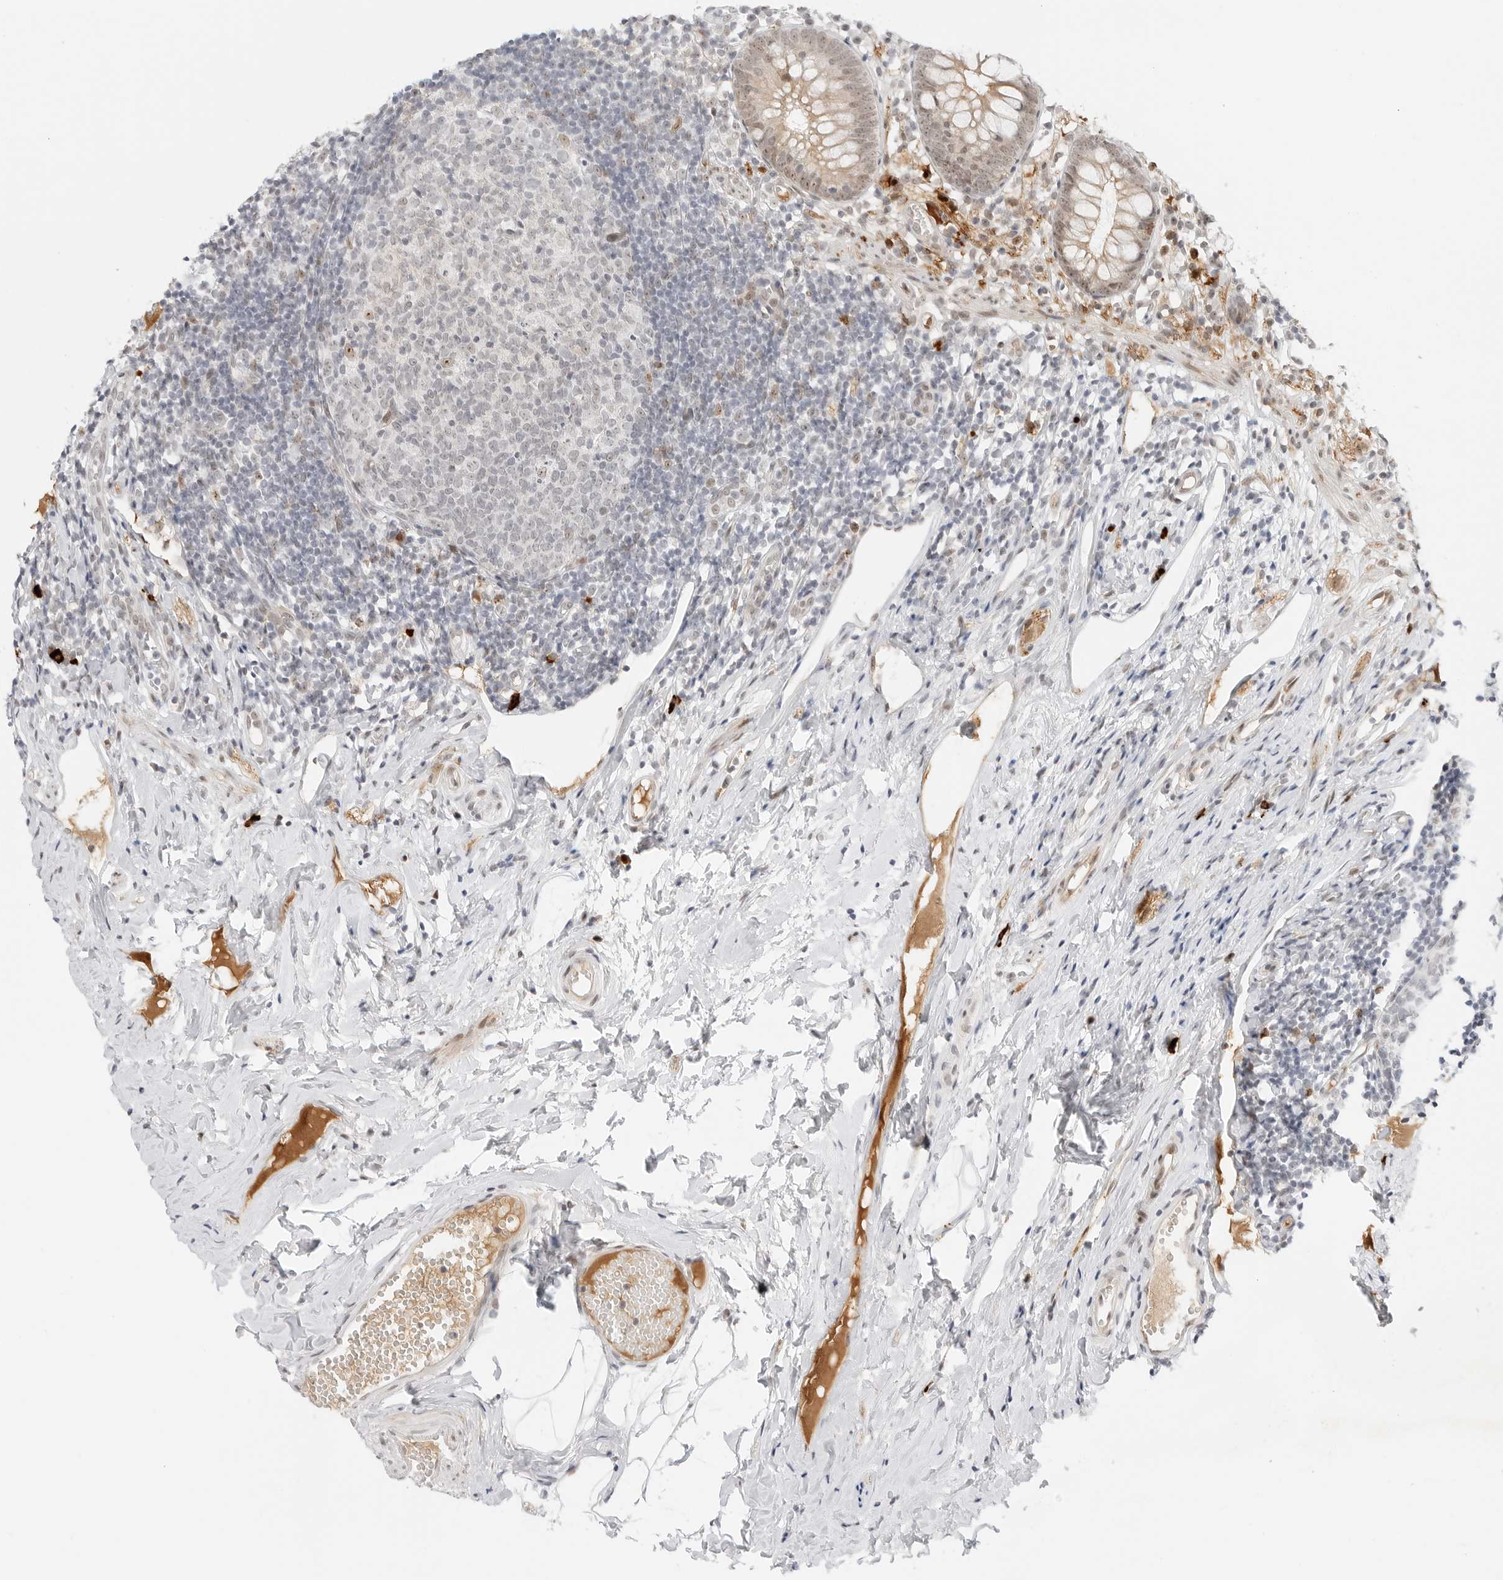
{"staining": {"intensity": "moderate", "quantity": "25%-75%", "location": "cytoplasmic/membranous,nuclear"}, "tissue": "appendix", "cell_type": "Glandular cells", "image_type": "normal", "snomed": [{"axis": "morphology", "description": "Normal tissue, NOS"}, {"axis": "topography", "description": "Appendix"}], "caption": "Approximately 25%-75% of glandular cells in normal human appendix show moderate cytoplasmic/membranous,nuclear protein positivity as visualized by brown immunohistochemical staining.", "gene": "HIPK3", "patient": {"sex": "female", "age": 20}}